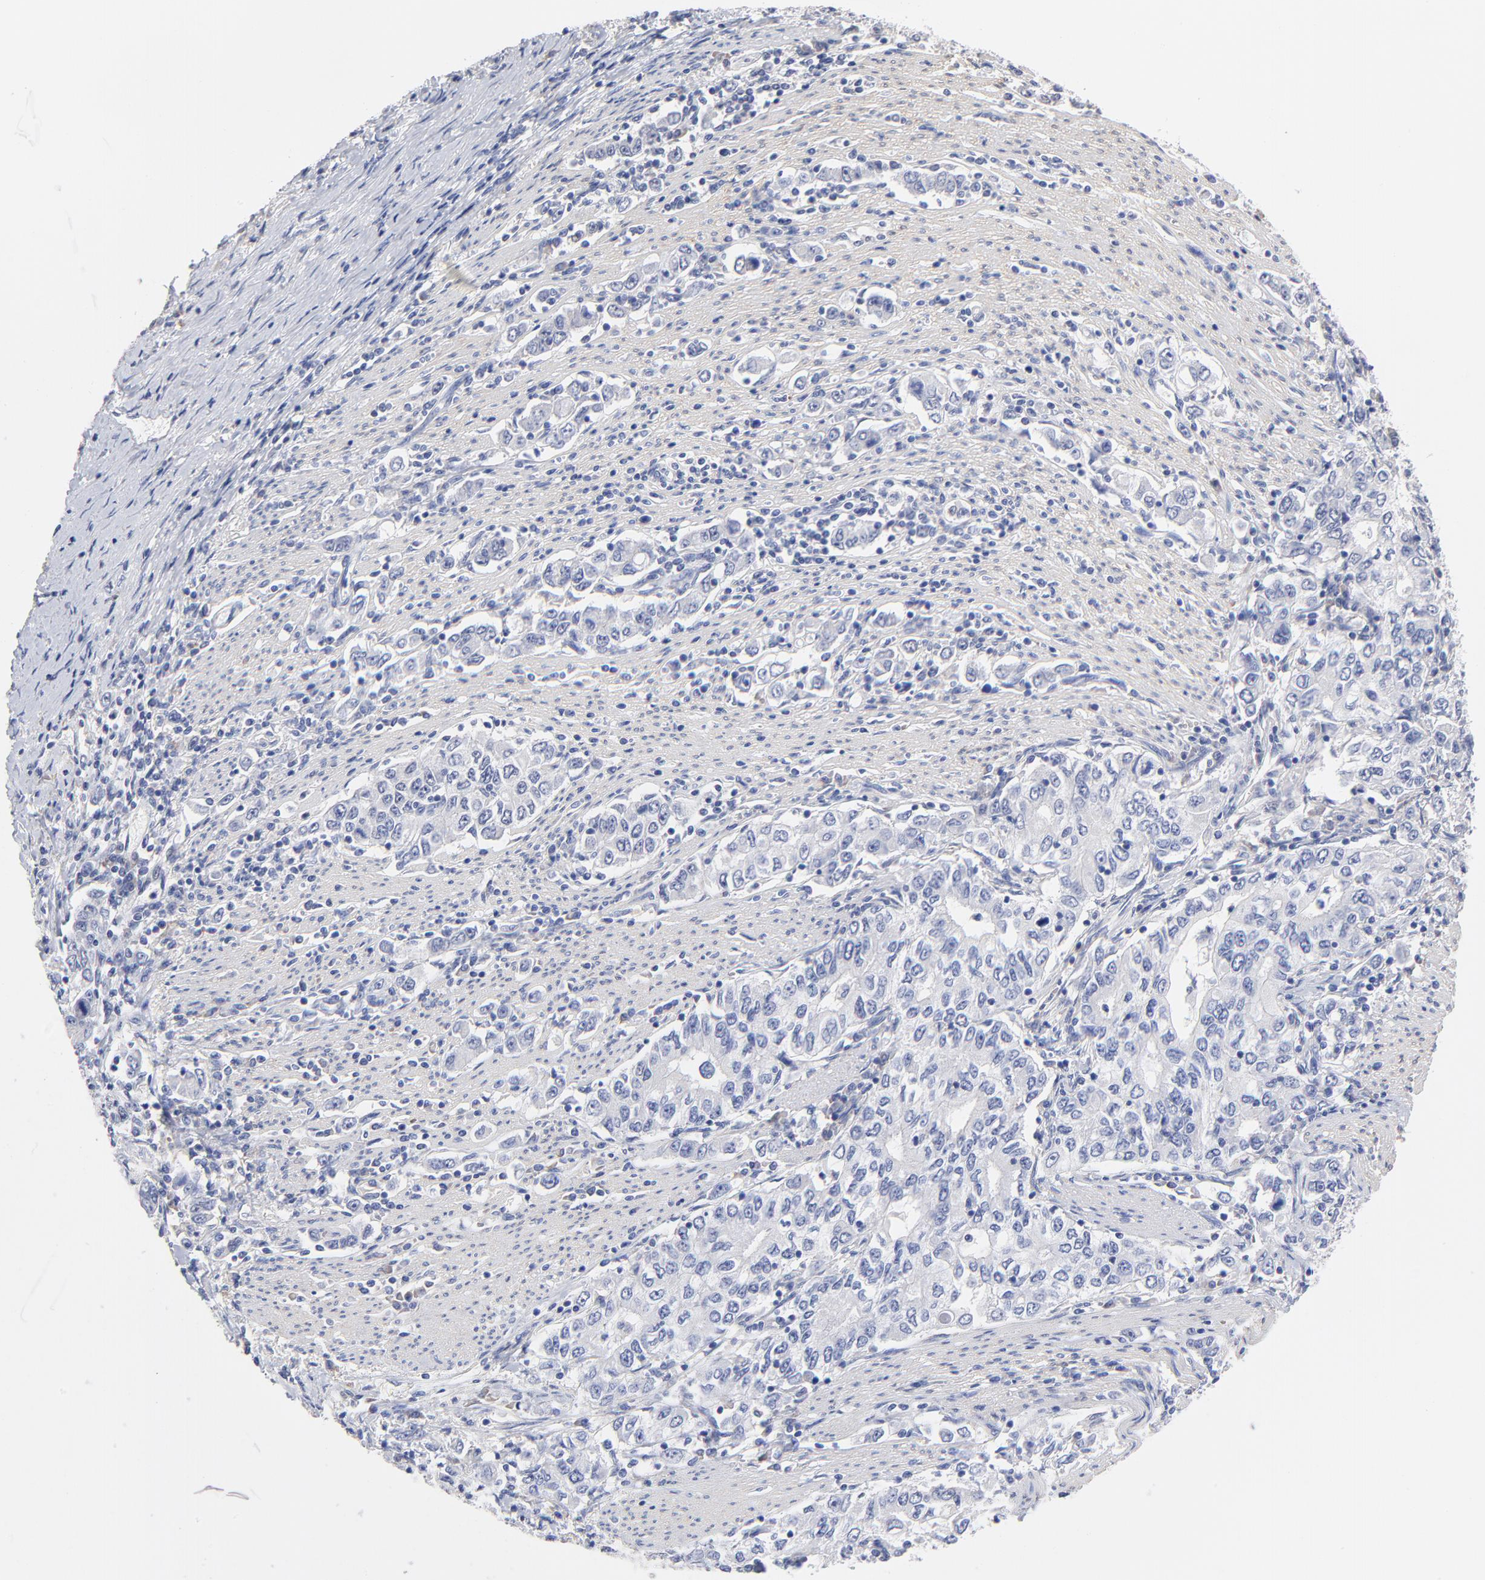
{"staining": {"intensity": "negative", "quantity": "none", "location": "none"}, "tissue": "stomach cancer", "cell_type": "Tumor cells", "image_type": "cancer", "snomed": [{"axis": "morphology", "description": "Adenocarcinoma, NOS"}, {"axis": "topography", "description": "Stomach, lower"}], "caption": "High magnification brightfield microscopy of stomach cancer stained with DAB (brown) and counterstained with hematoxylin (blue): tumor cells show no significant expression.", "gene": "TWNK", "patient": {"sex": "female", "age": 72}}